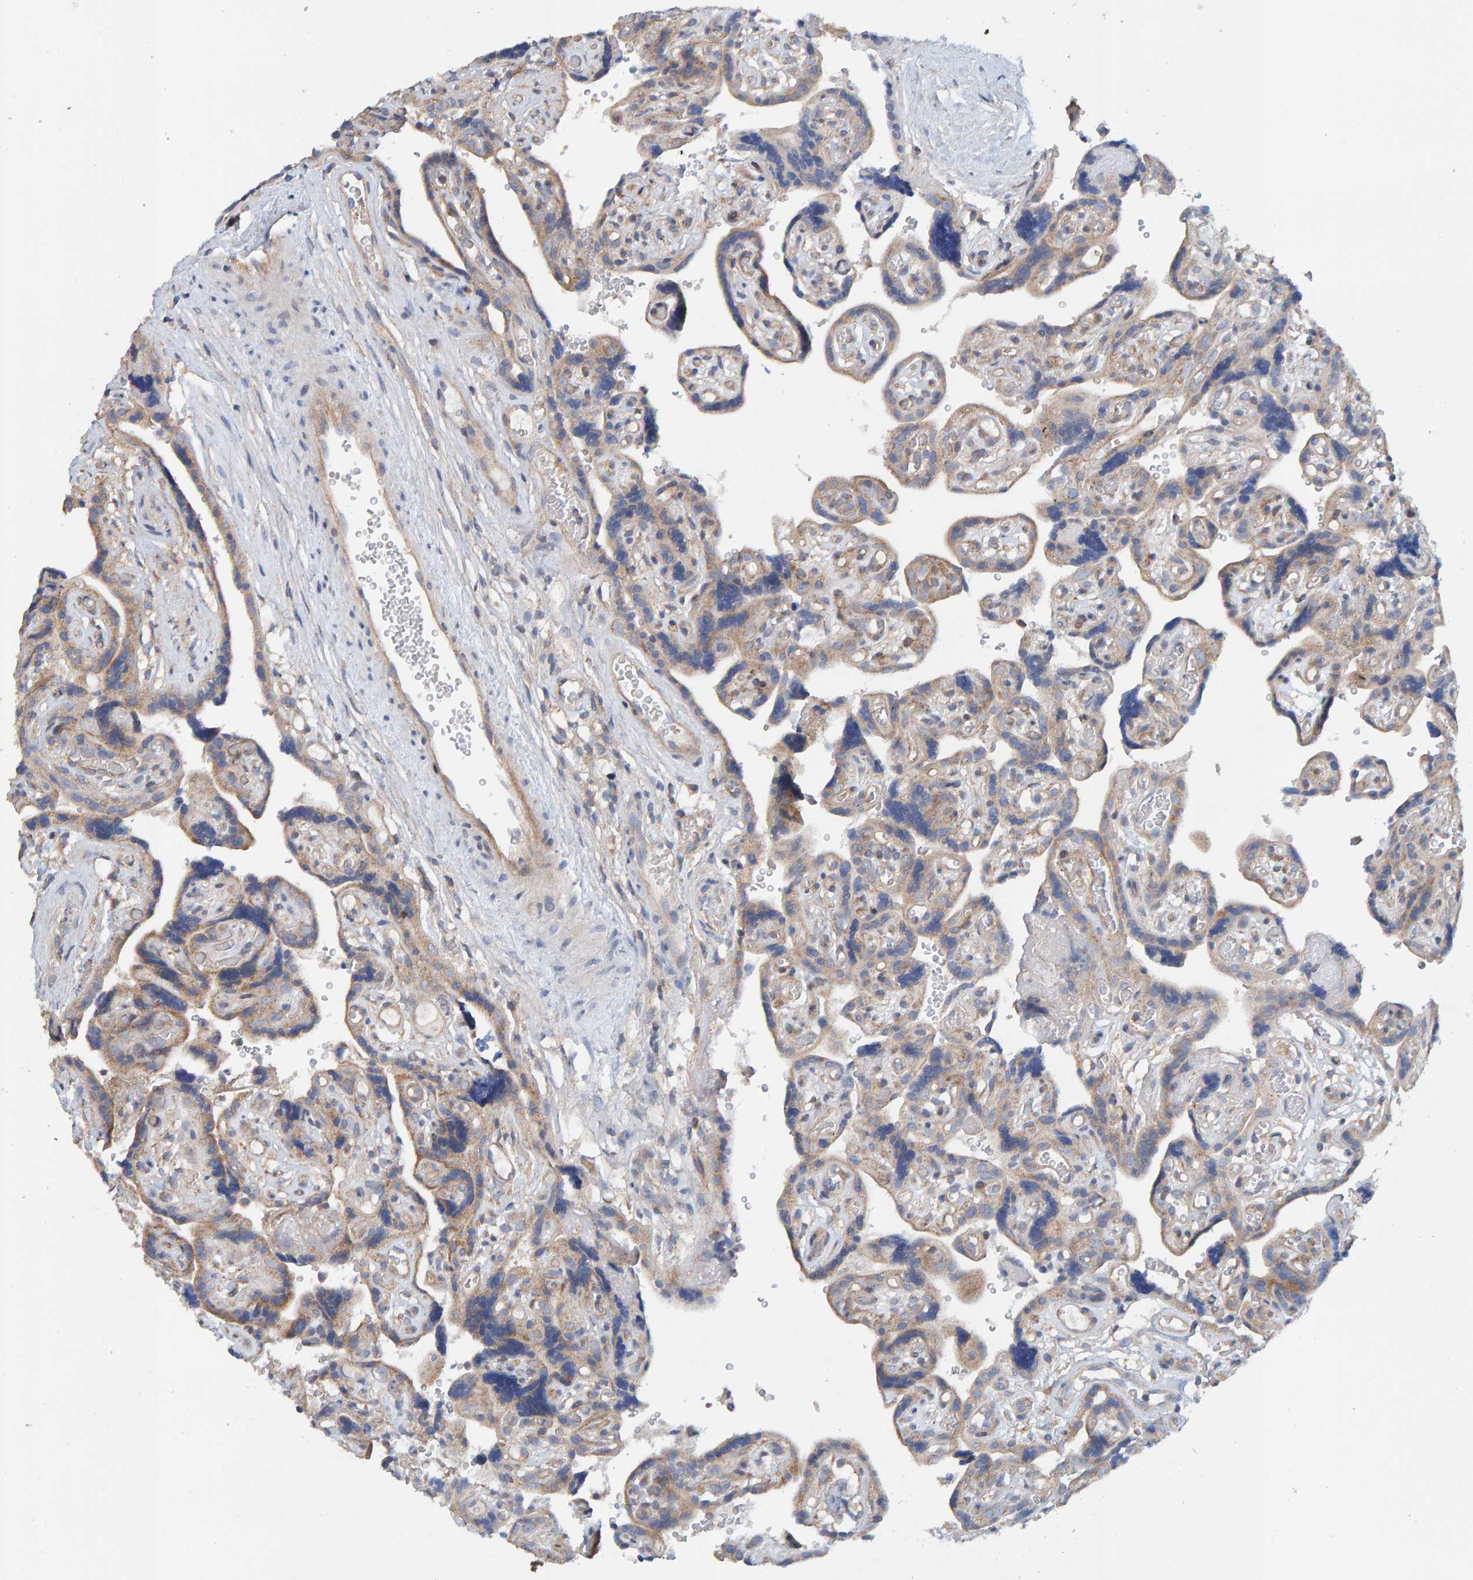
{"staining": {"intensity": "moderate", "quantity": ">75%", "location": "cytoplasmic/membranous"}, "tissue": "placenta", "cell_type": "Decidual cells", "image_type": "normal", "snomed": [{"axis": "morphology", "description": "Normal tissue, NOS"}, {"axis": "topography", "description": "Placenta"}], "caption": "This histopathology image shows immunohistochemistry (IHC) staining of benign human placenta, with medium moderate cytoplasmic/membranous staining in approximately >75% of decidual cells.", "gene": "RGP1", "patient": {"sex": "female", "age": 30}}